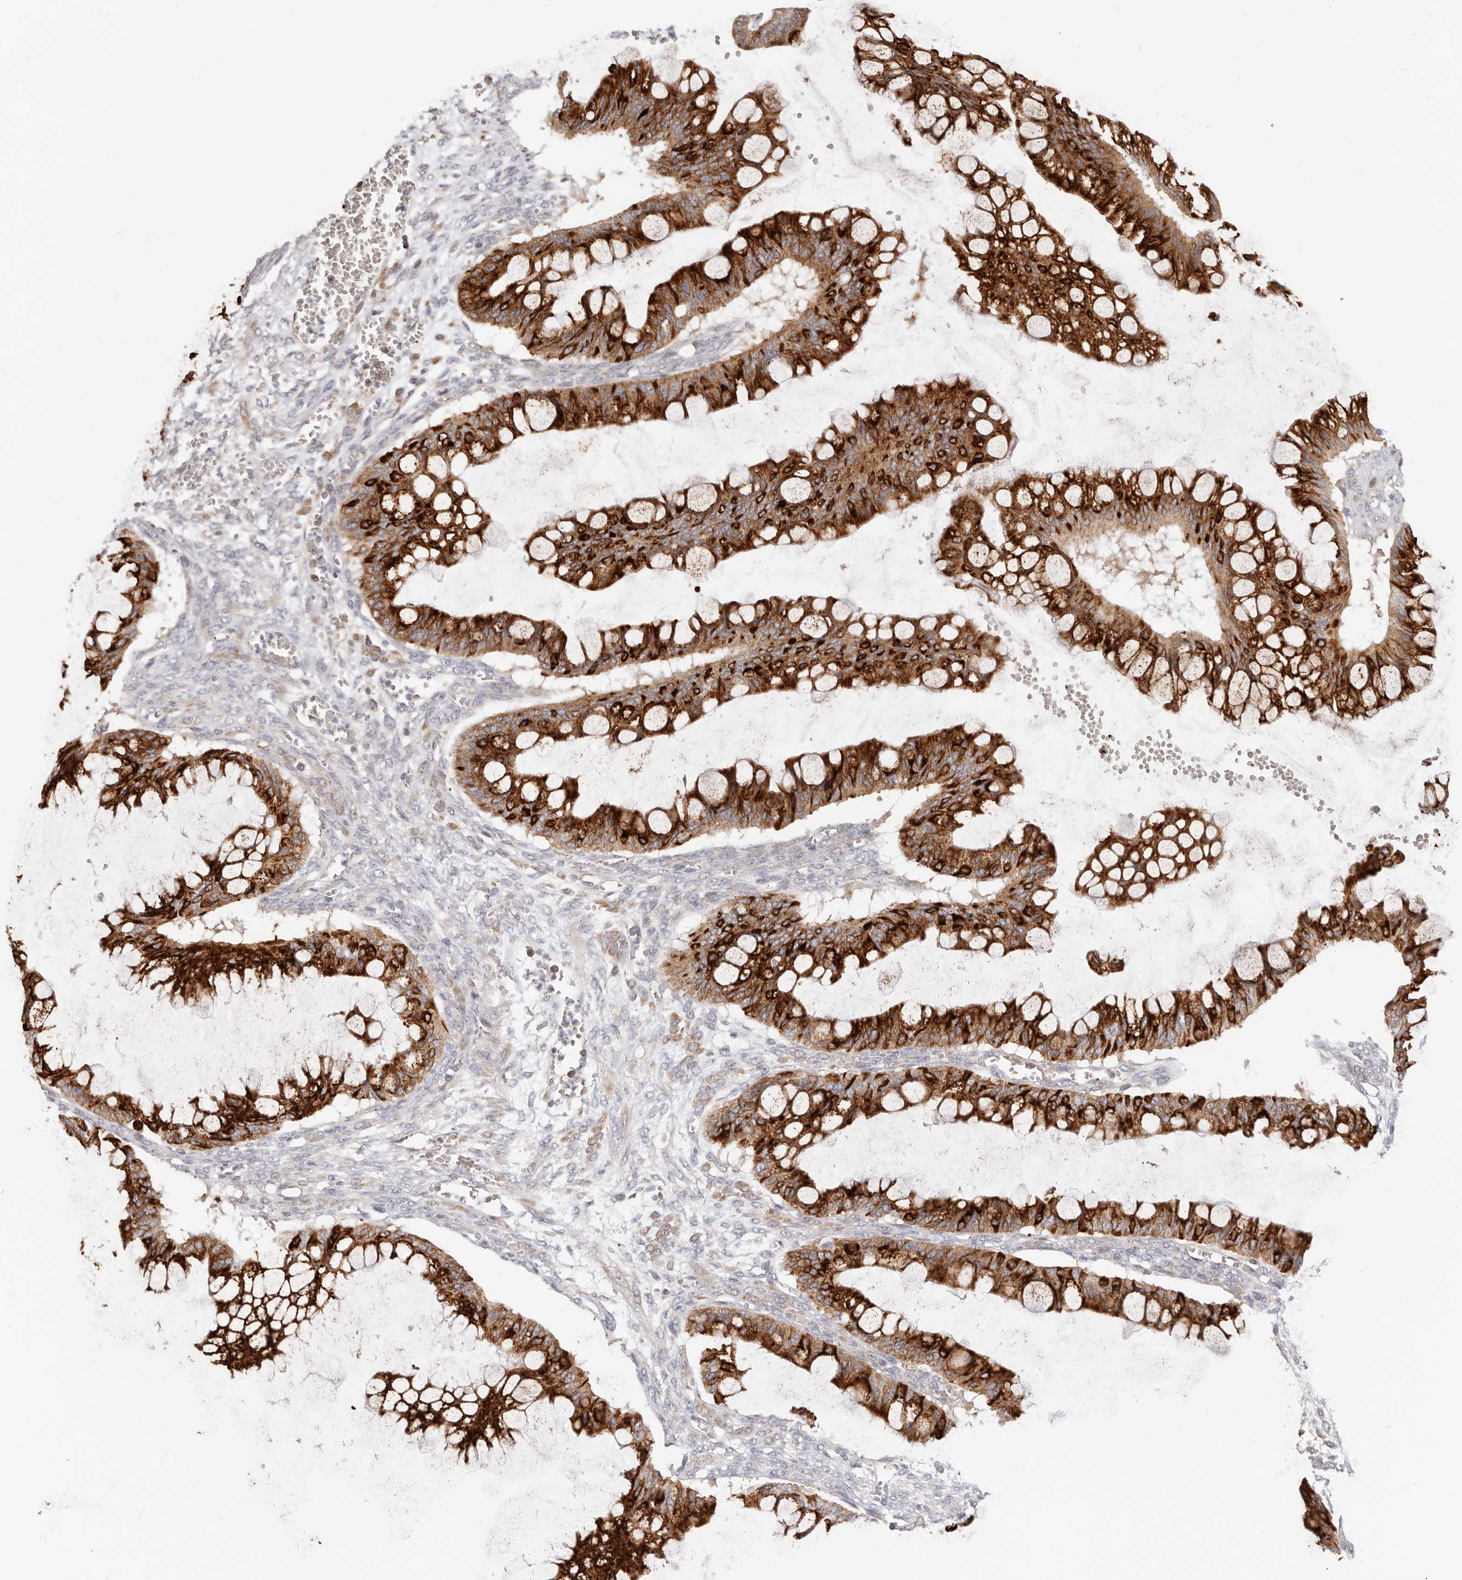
{"staining": {"intensity": "strong", "quantity": ">75%", "location": "cytoplasmic/membranous"}, "tissue": "ovarian cancer", "cell_type": "Tumor cells", "image_type": "cancer", "snomed": [{"axis": "morphology", "description": "Cystadenocarcinoma, mucinous, NOS"}, {"axis": "topography", "description": "Ovary"}], "caption": "A brown stain shows strong cytoplasmic/membranous staining of a protein in ovarian cancer tumor cells.", "gene": "TFB2M", "patient": {"sex": "female", "age": 73}}